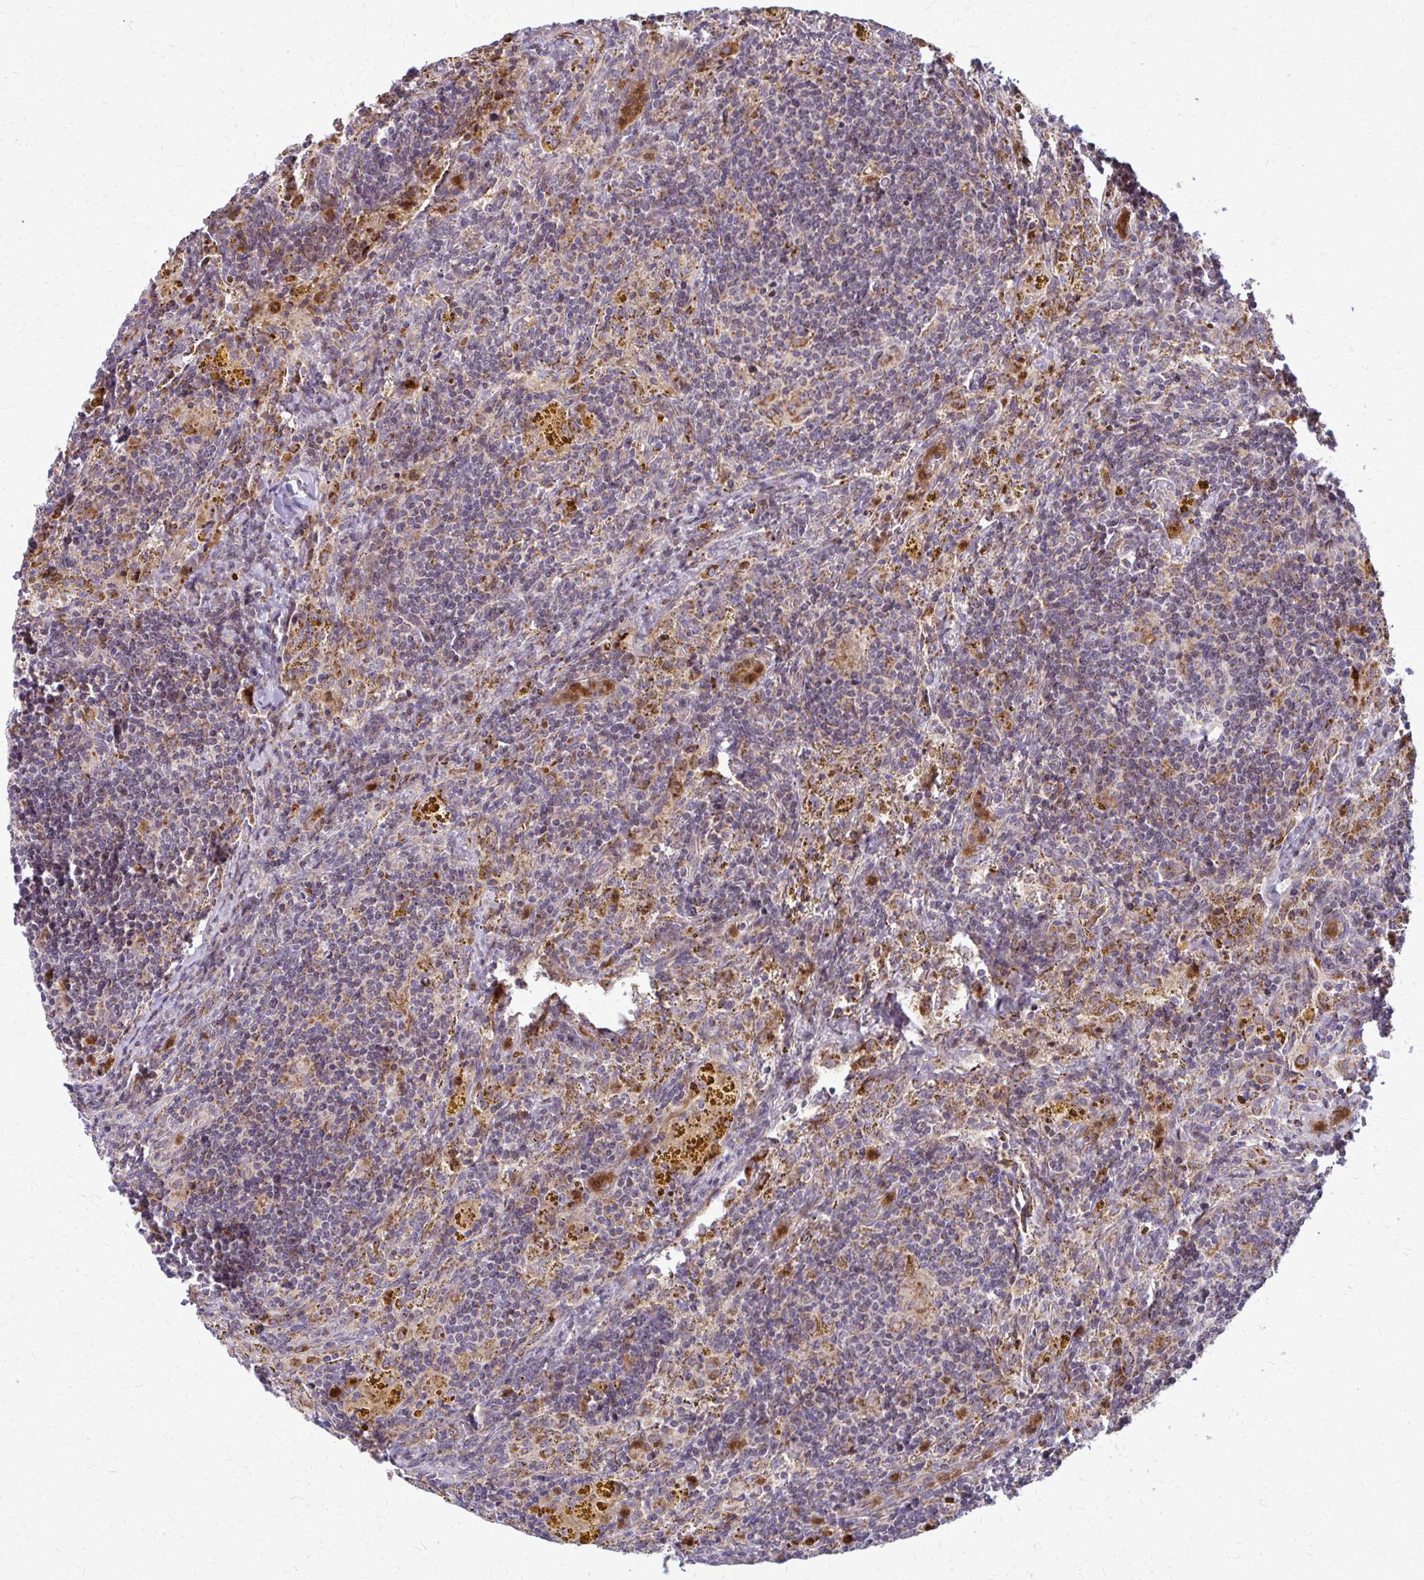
{"staining": {"intensity": "negative", "quantity": "none", "location": "none"}, "tissue": "lymphoma", "cell_type": "Tumor cells", "image_type": "cancer", "snomed": [{"axis": "morphology", "description": "Malignant lymphoma, non-Hodgkin's type, Low grade"}, {"axis": "topography", "description": "Spleen"}], "caption": "High power microscopy photomicrograph of an IHC image of malignant lymphoma, non-Hodgkin's type (low-grade), revealing no significant staining in tumor cells.", "gene": "MCCC1", "patient": {"sex": "female", "age": 70}}